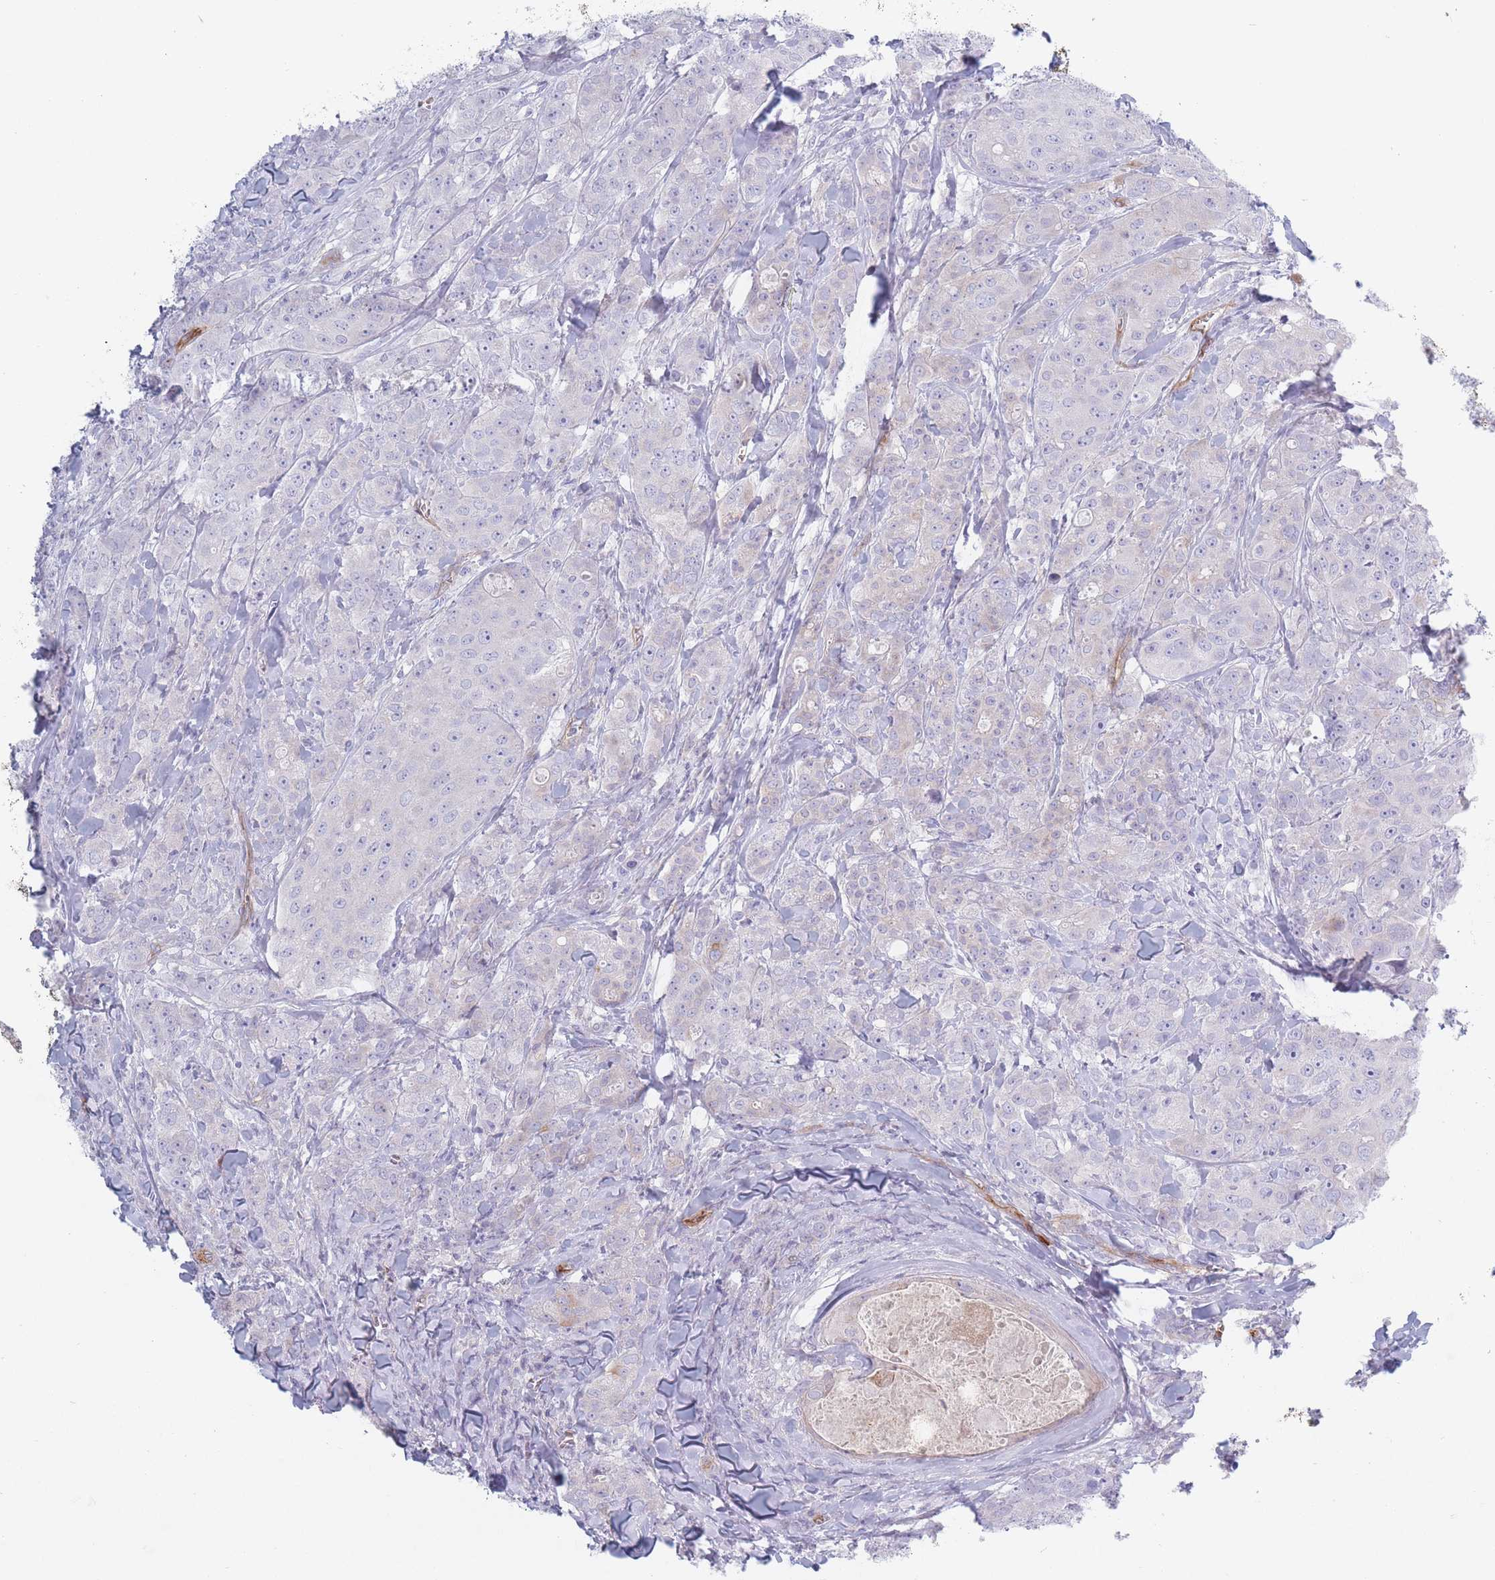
{"staining": {"intensity": "negative", "quantity": "none", "location": "none"}, "tissue": "breast cancer", "cell_type": "Tumor cells", "image_type": "cancer", "snomed": [{"axis": "morphology", "description": "Duct carcinoma"}, {"axis": "topography", "description": "Breast"}], "caption": "Protein analysis of breast infiltrating ductal carcinoma displays no significant positivity in tumor cells.", "gene": "PLPP1", "patient": {"sex": "female", "age": 43}}